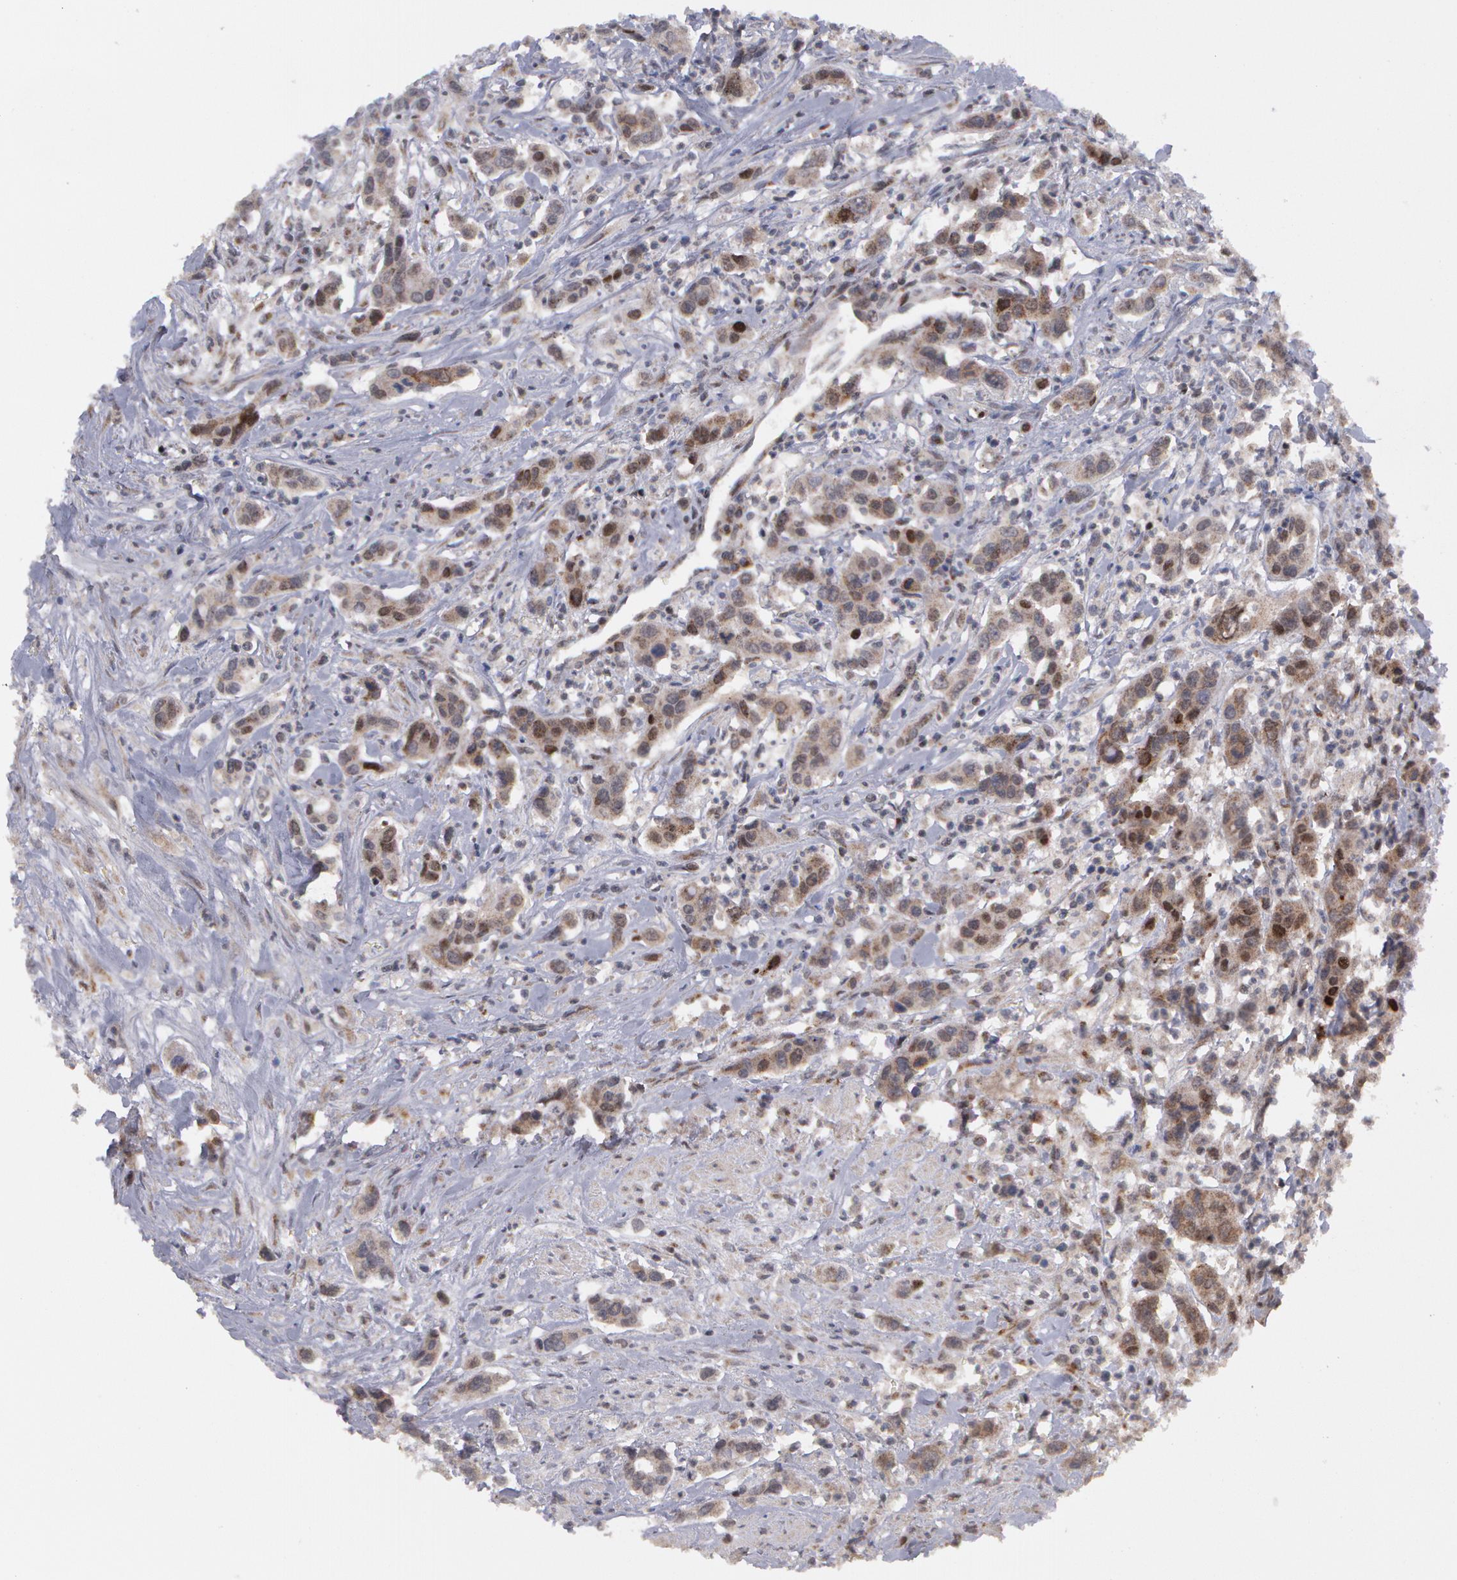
{"staining": {"intensity": "moderate", "quantity": "<25%", "location": "cytoplasmic/membranous"}, "tissue": "urothelial cancer", "cell_type": "Tumor cells", "image_type": "cancer", "snomed": [{"axis": "morphology", "description": "Urothelial carcinoma, High grade"}, {"axis": "topography", "description": "Urinary bladder"}], "caption": "Protein expression analysis of human urothelial carcinoma (high-grade) reveals moderate cytoplasmic/membranous positivity in about <25% of tumor cells. The staining was performed using DAB (3,3'-diaminobenzidine), with brown indicating positive protein expression. Nuclei are stained blue with hematoxylin.", "gene": "STX5", "patient": {"sex": "male", "age": 86}}